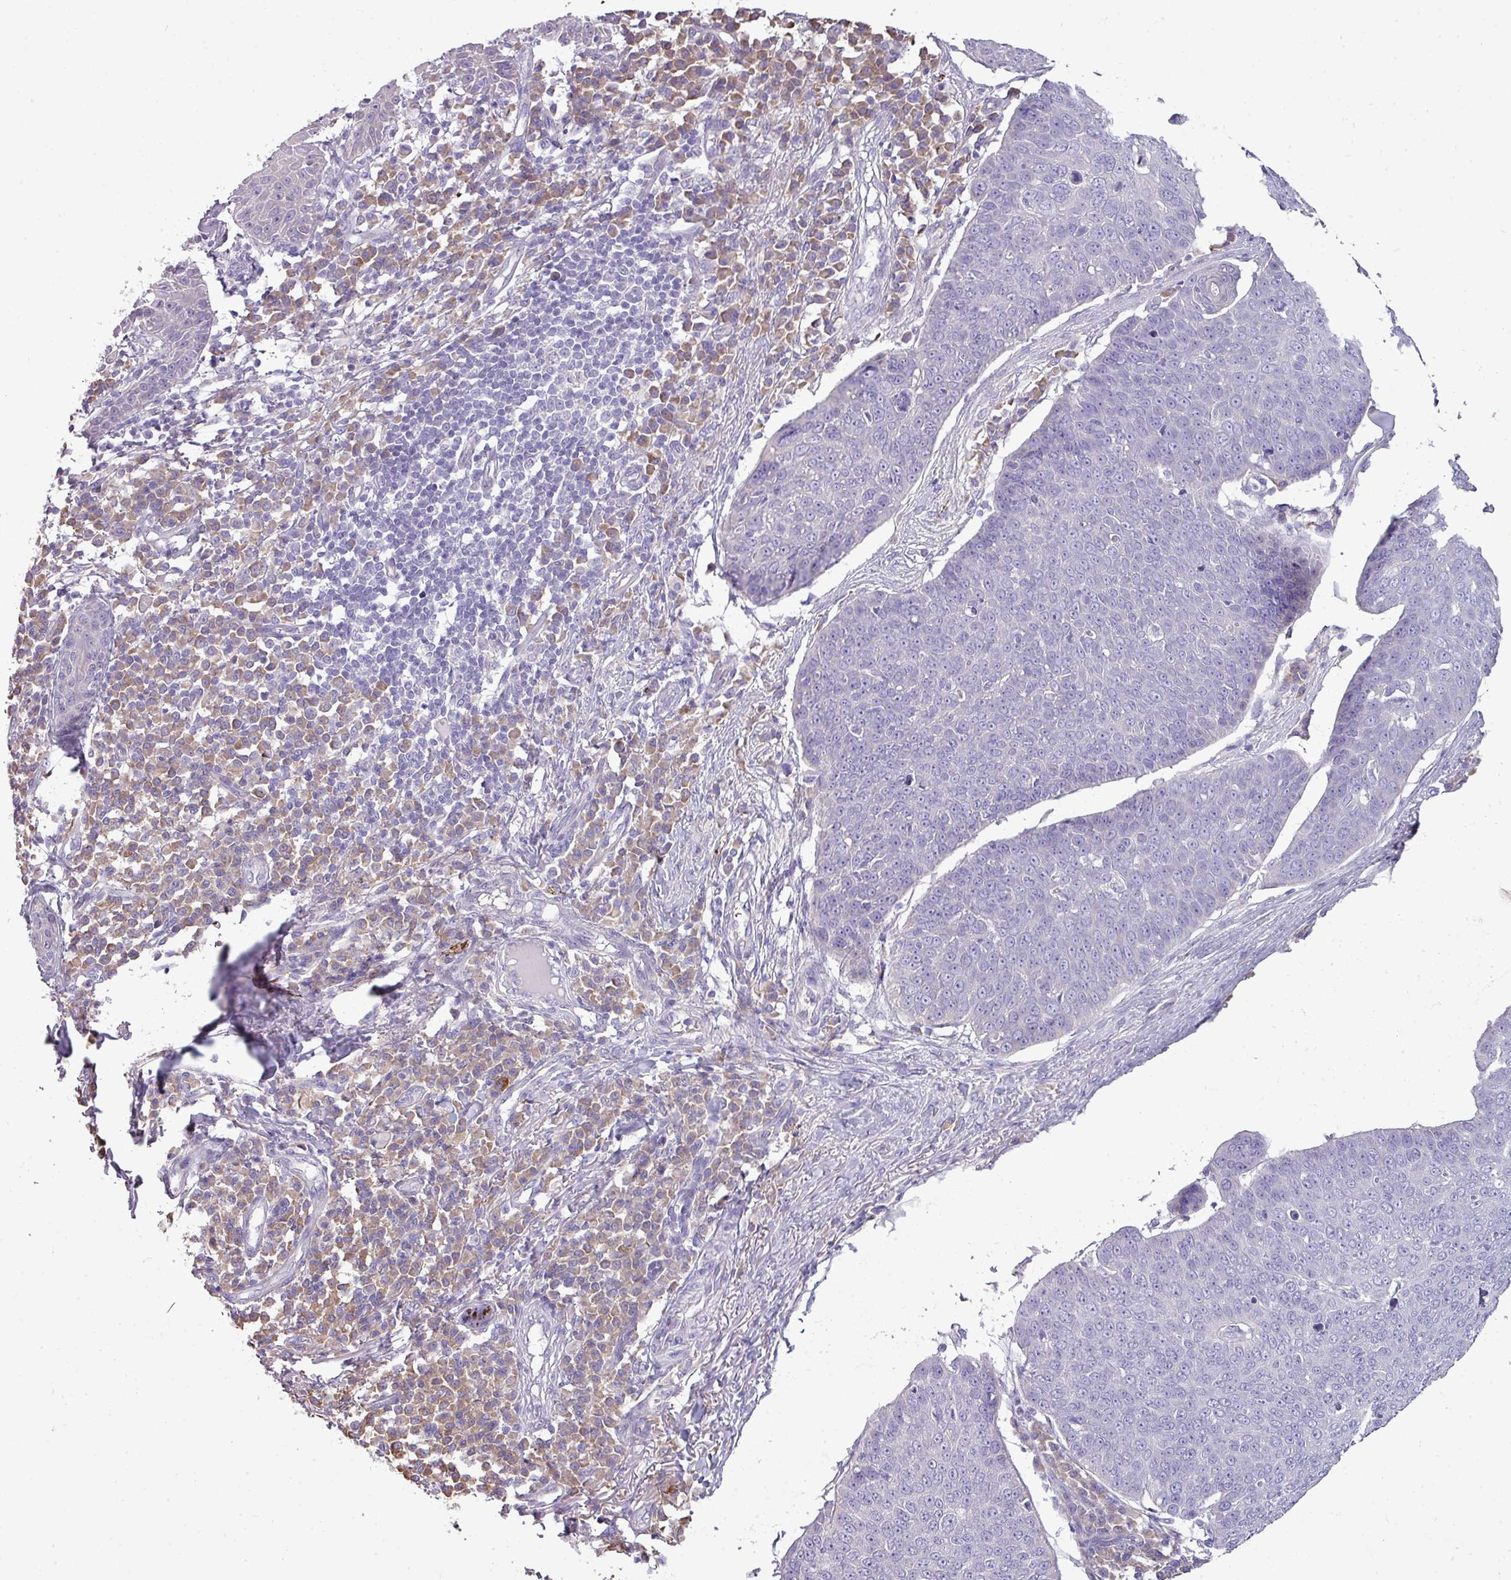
{"staining": {"intensity": "moderate", "quantity": "25%-75%", "location": "cytoplasmic/membranous"}, "tissue": "skin cancer", "cell_type": "Tumor cells", "image_type": "cancer", "snomed": [{"axis": "morphology", "description": "Squamous cell carcinoma, NOS"}, {"axis": "topography", "description": "Skin"}], "caption": "Protein staining of skin cancer tissue reveals moderate cytoplasmic/membranous positivity in approximately 25%-75% of tumor cells.", "gene": "DNAAF9", "patient": {"sex": "male", "age": 71}}